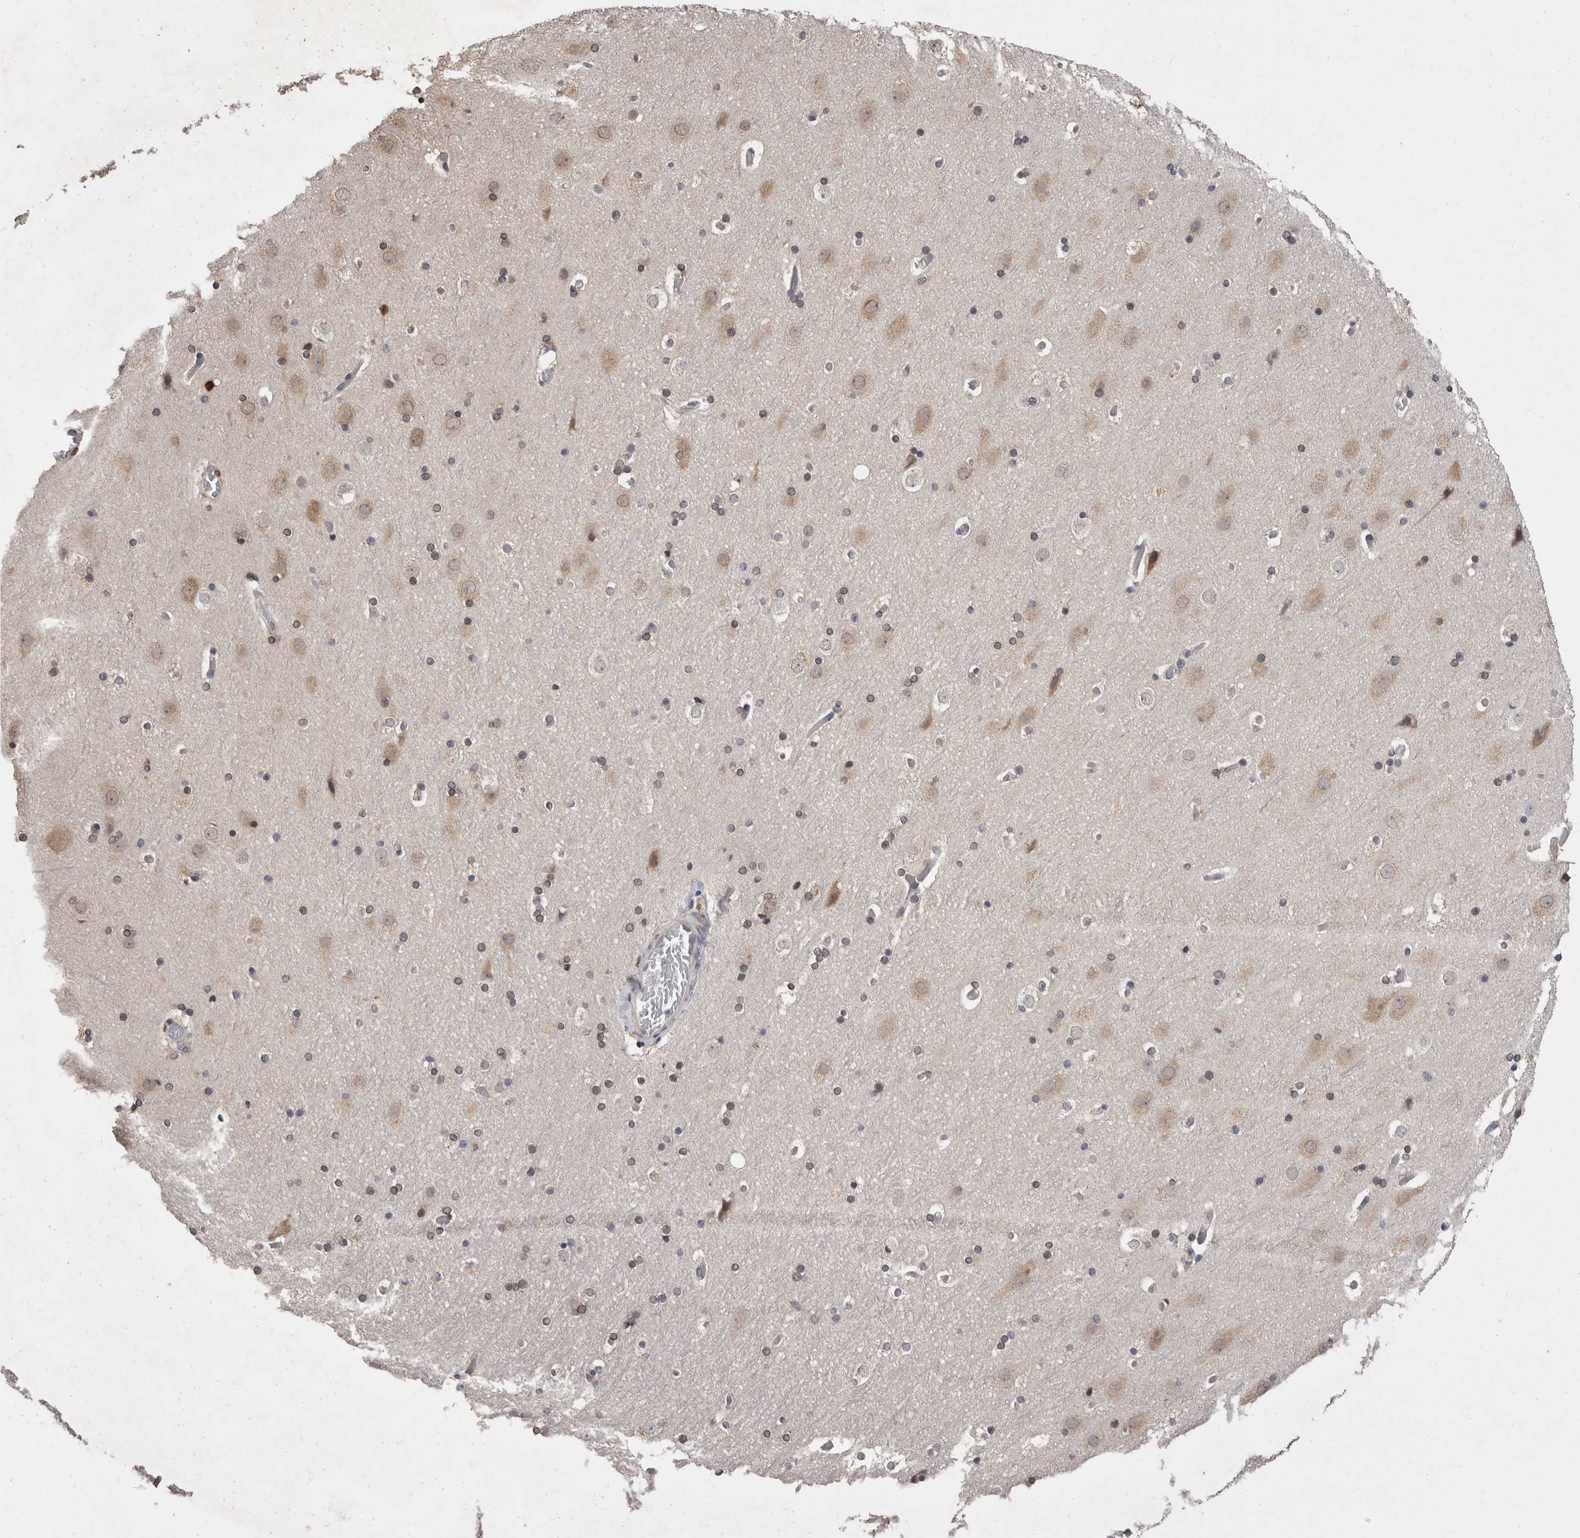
{"staining": {"intensity": "weak", "quantity": "<25%", "location": "cytoplasmic/membranous"}, "tissue": "cerebral cortex", "cell_type": "Endothelial cells", "image_type": "normal", "snomed": [{"axis": "morphology", "description": "Normal tissue, NOS"}, {"axis": "topography", "description": "Cerebral cortex"}], "caption": "IHC image of normal cerebral cortex: human cerebral cortex stained with DAB (3,3'-diaminobenzidine) displays no significant protein positivity in endothelial cells. (DAB (3,3'-diaminobenzidine) immunohistochemistry (IHC) visualized using brightfield microscopy, high magnification).", "gene": "FHOD3", "patient": {"sex": "male", "age": 57}}